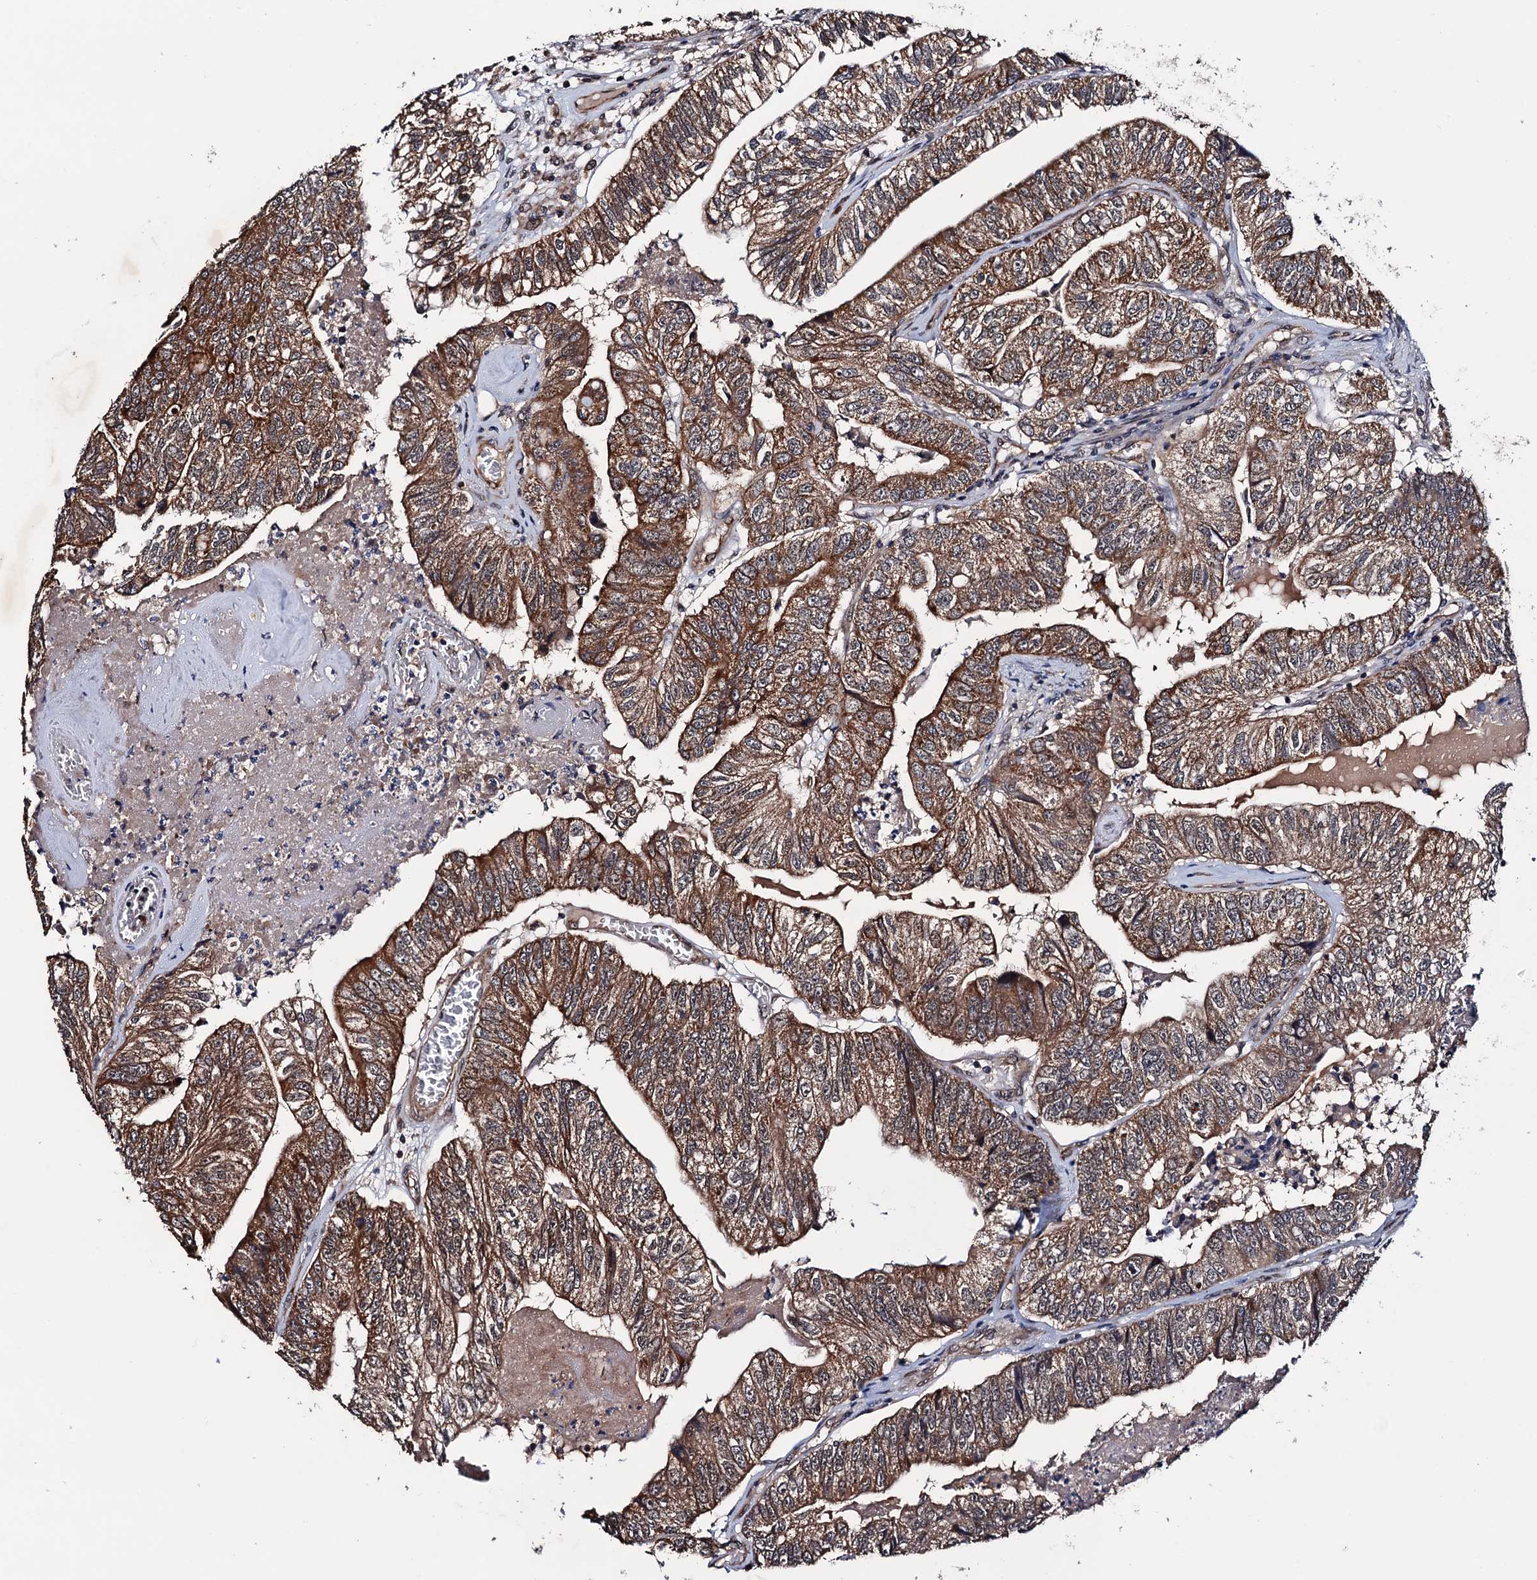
{"staining": {"intensity": "moderate", "quantity": ">75%", "location": "cytoplasmic/membranous"}, "tissue": "colorectal cancer", "cell_type": "Tumor cells", "image_type": "cancer", "snomed": [{"axis": "morphology", "description": "Adenocarcinoma, NOS"}, {"axis": "topography", "description": "Colon"}], "caption": "Colorectal adenocarcinoma stained with a brown dye reveals moderate cytoplasmic/membranous positive positivity in approximately >75% of tumor cells.", "gene": "NAA16", "patient": {"sex": "female", "age": 67}}